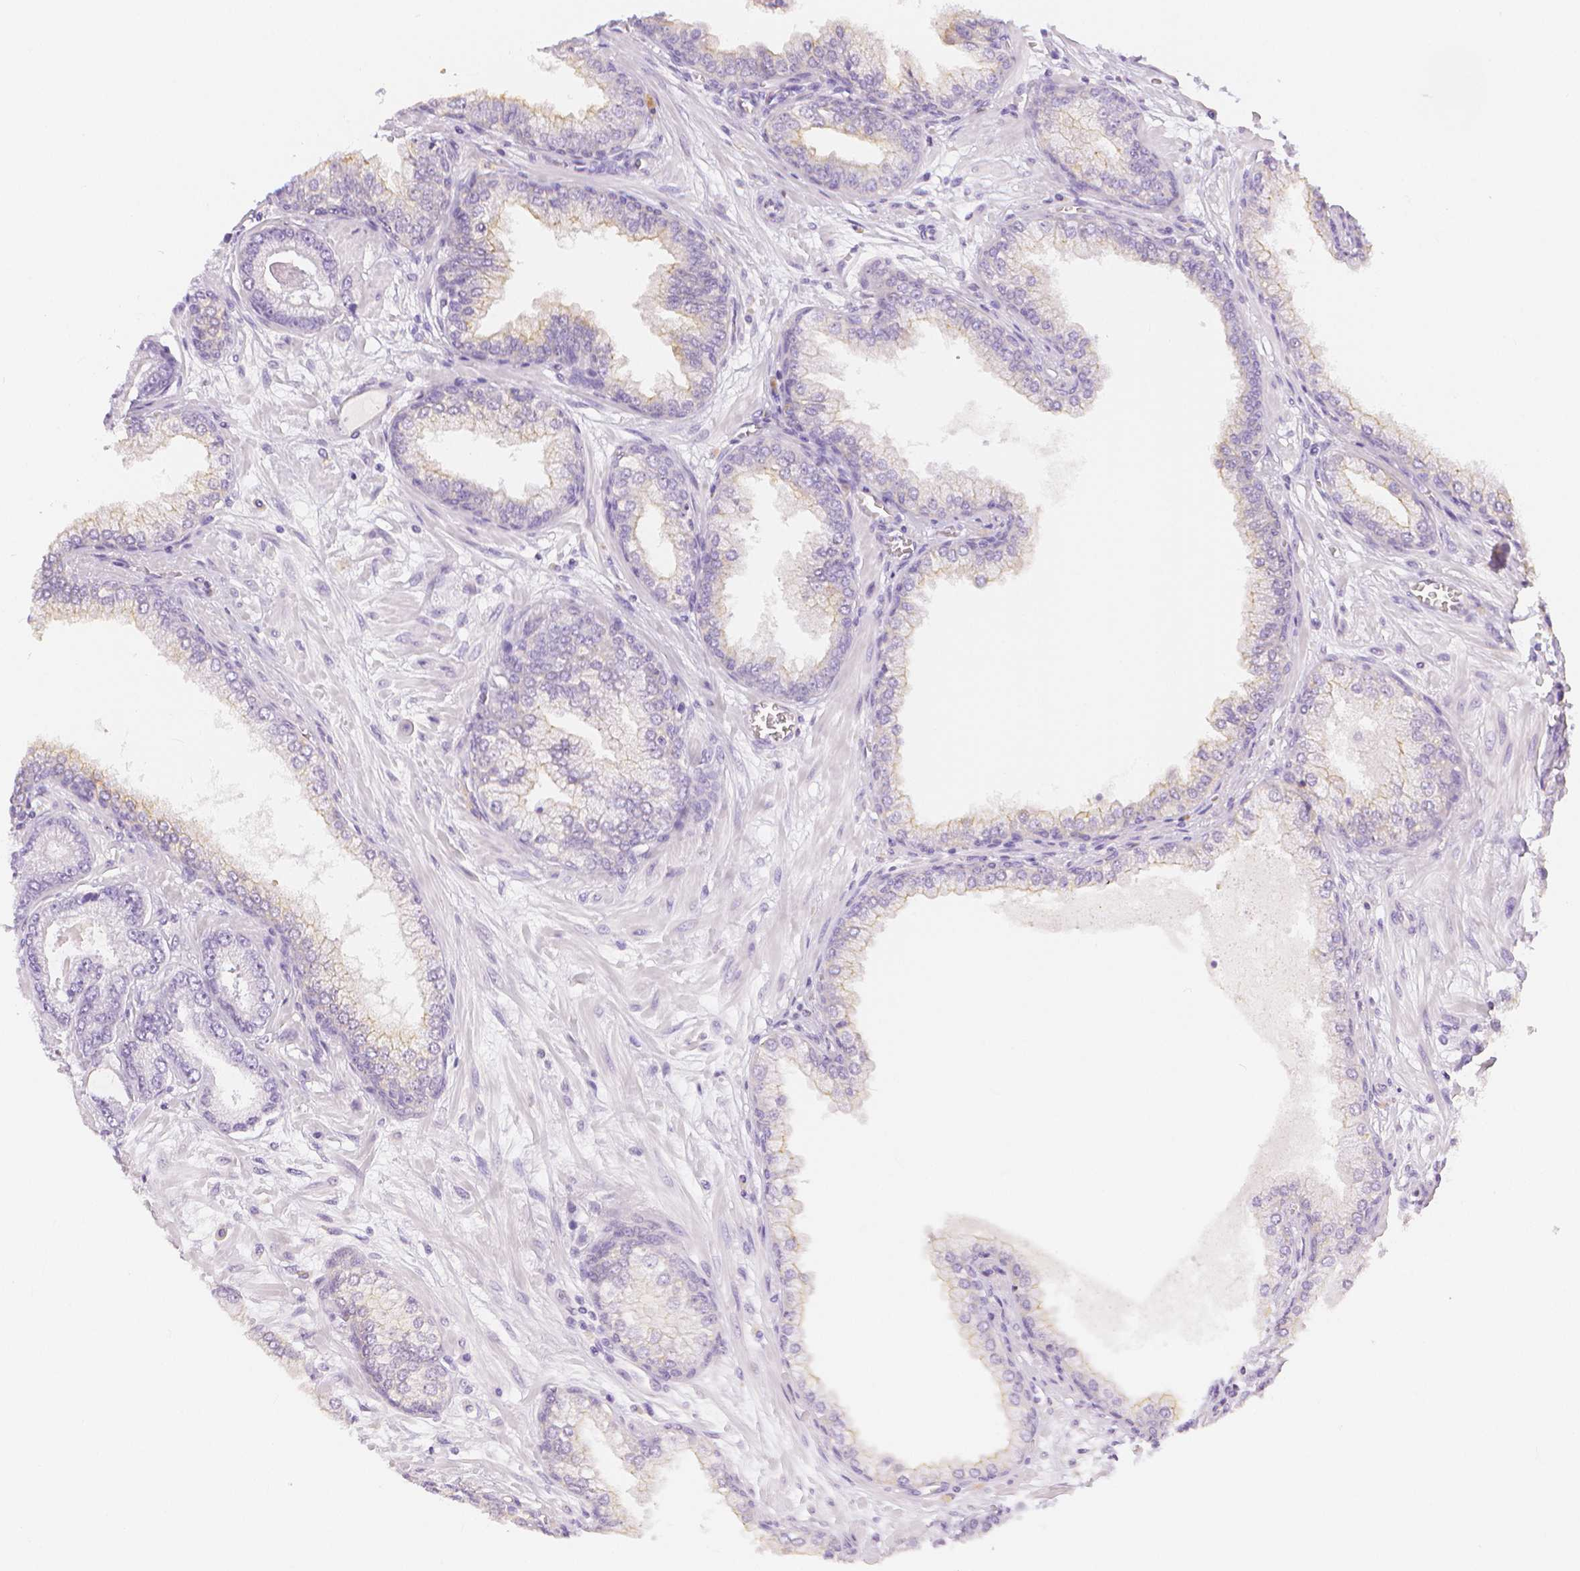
{"staining": {"intensity": "negative", "quantity": "none", "location": "none"}, "tissue": "prostate cancer", "cell_type": "Tumor cells", "image_type": "cancer", "snomed": [{"axis": "morphology", "description": "Adenocarcinoma, Low grade"}, {"axis": "topography", "description": "Prostate"}], "caption": "Immunohistochemistry (IHC) micrograph of neoplastic tissue: human low-grade adenocarcinoma (prostate) stained with DAB (3,3'-diaminobenzidine) demonstrates no significant protein expression in tumor cells.", "gene": "SLC27A5", "patient": {"sex": "male", "age": 64}}